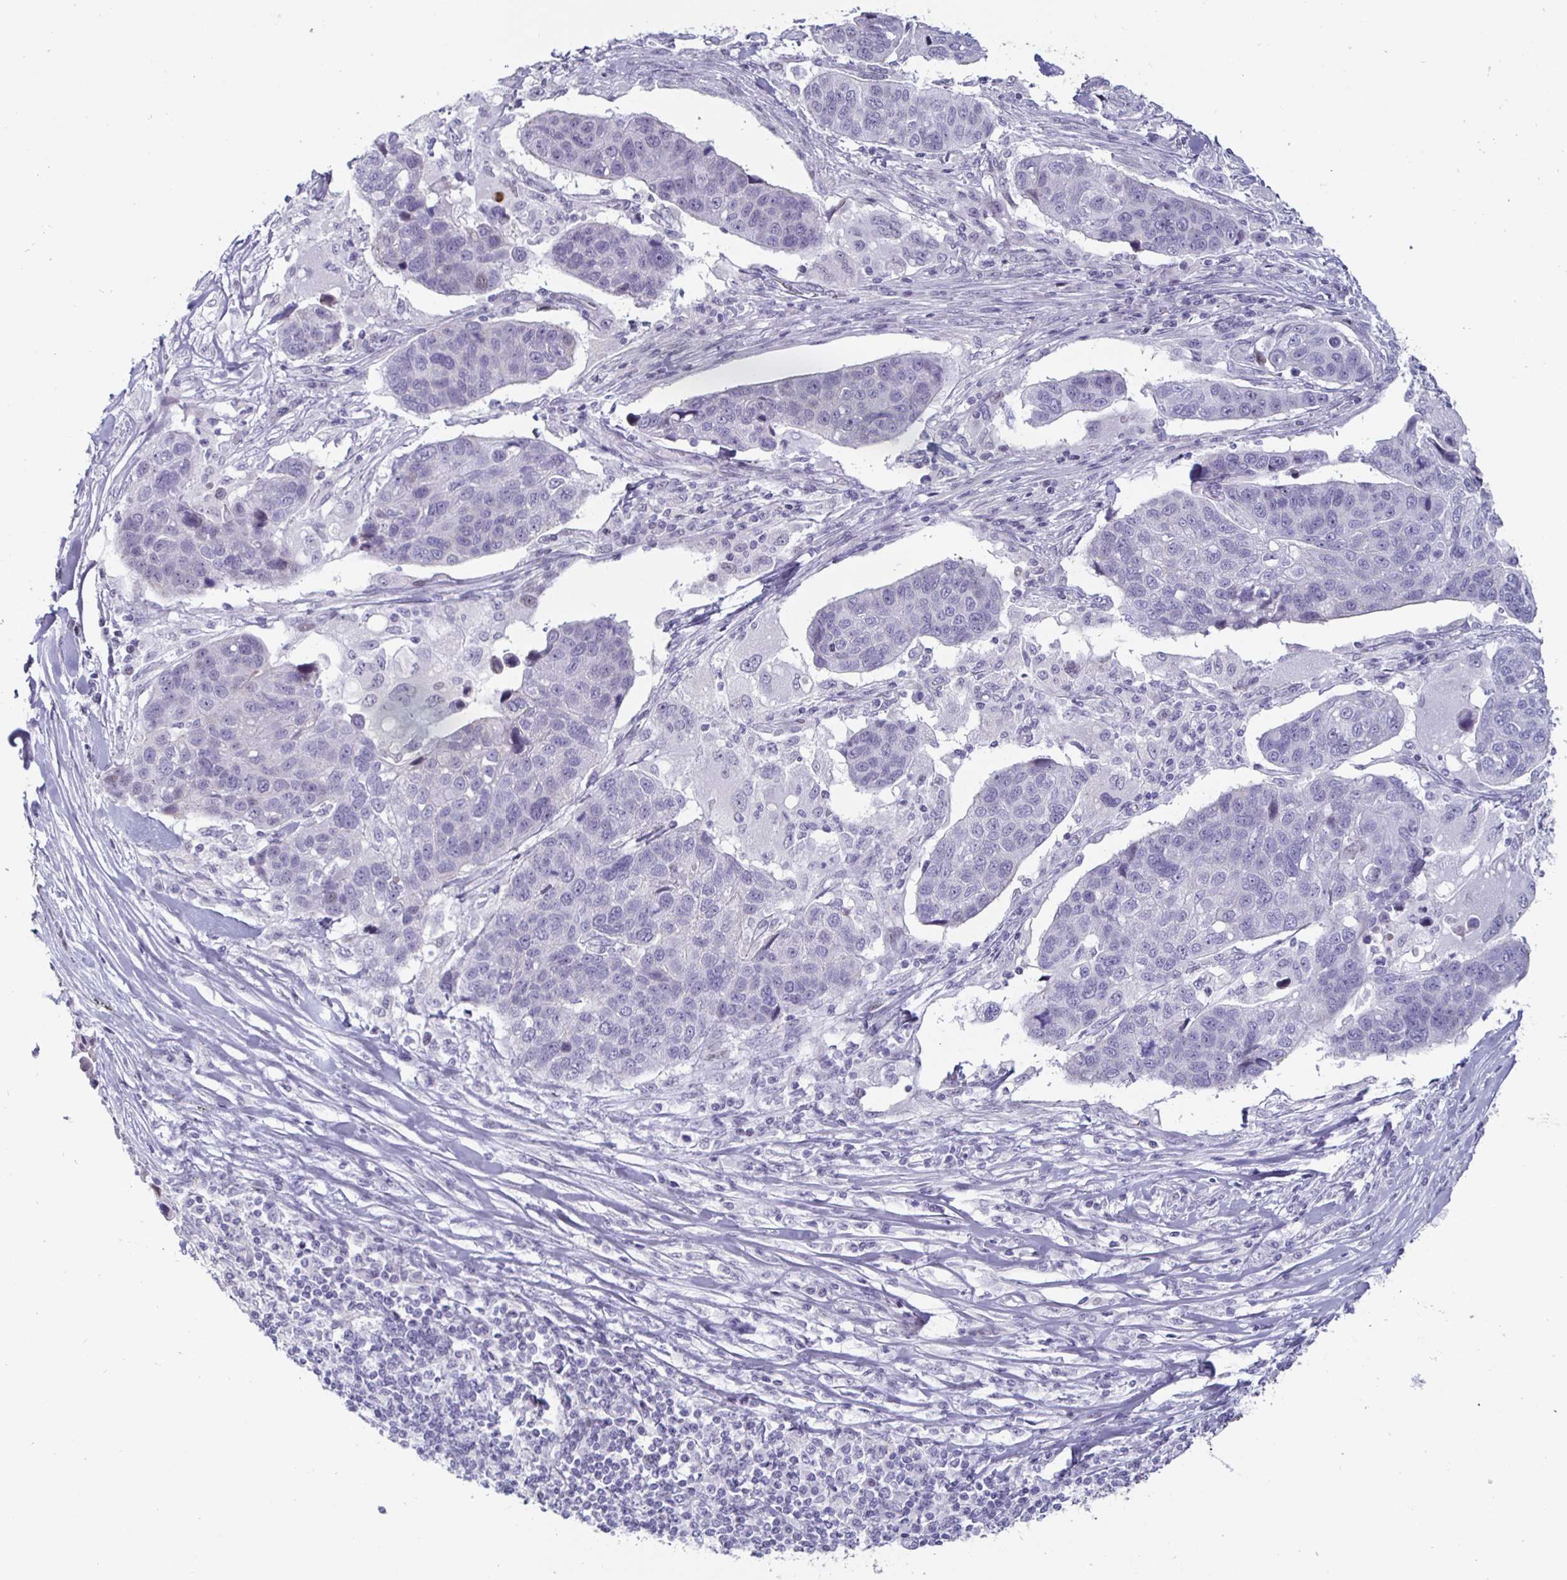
{"staining": {"intensity": "negative", "quantity": "none", "location": "none"}, "tissue": "lung cancer", "cell_type": "Tumor cells", "image_type": "cancer", "snomed": [{"axis": "morphology", "description": "Squamous cell carcinoma, NOS"}, {"axis": "topography", "description": "Lymph node"}, {"axis": "topography", "description": "Lung"}], "caption": "Immunohistochemistry (IHC) of lung squamous cell carcinoma shows no expression in tumor cells.", "gene": "OOSP2", "patient": {"sex": "male", "age": 61}}